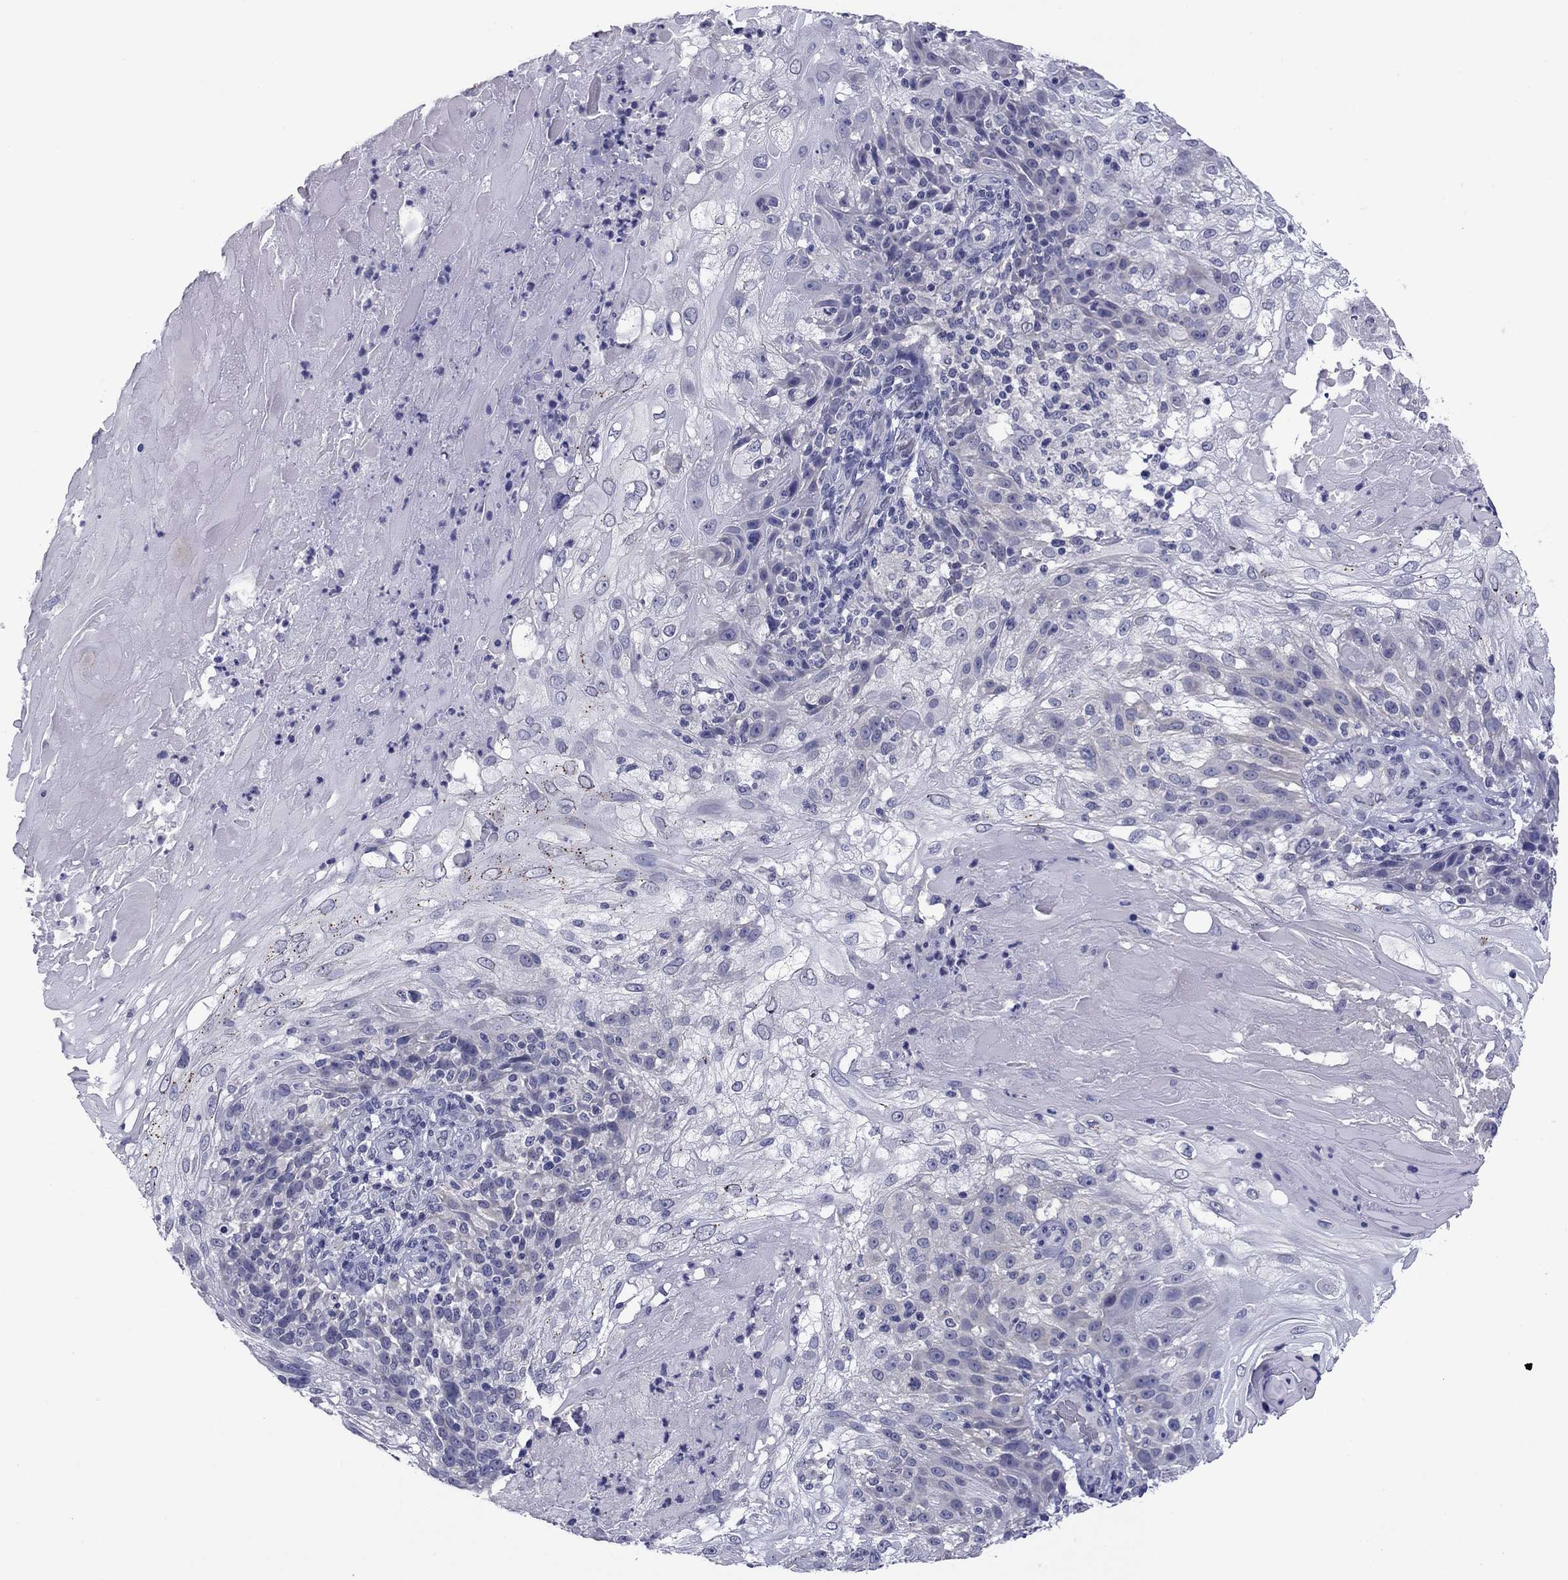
{"staining": {"intensity": "negative", "quantity": "none", "location": "none"}, "tissue": "skin cancer", "cell_type": "Tumor cells", "image_type": "cancer", "snomed": [{"axis": "morphology", "description": "Normal tissue, NOS"}, {"axis": "morphology", "description": "Squamous cell carcinoma, NOS"}, {"axis": "topography", "description": "Skin"}], "caption": "The IHC image has no significant expression in tumor cells of skin cancer (squamous cell carcinoma) tissue.", "gene": "HAO1", "patient": {"sex": "female", "age": 83}}